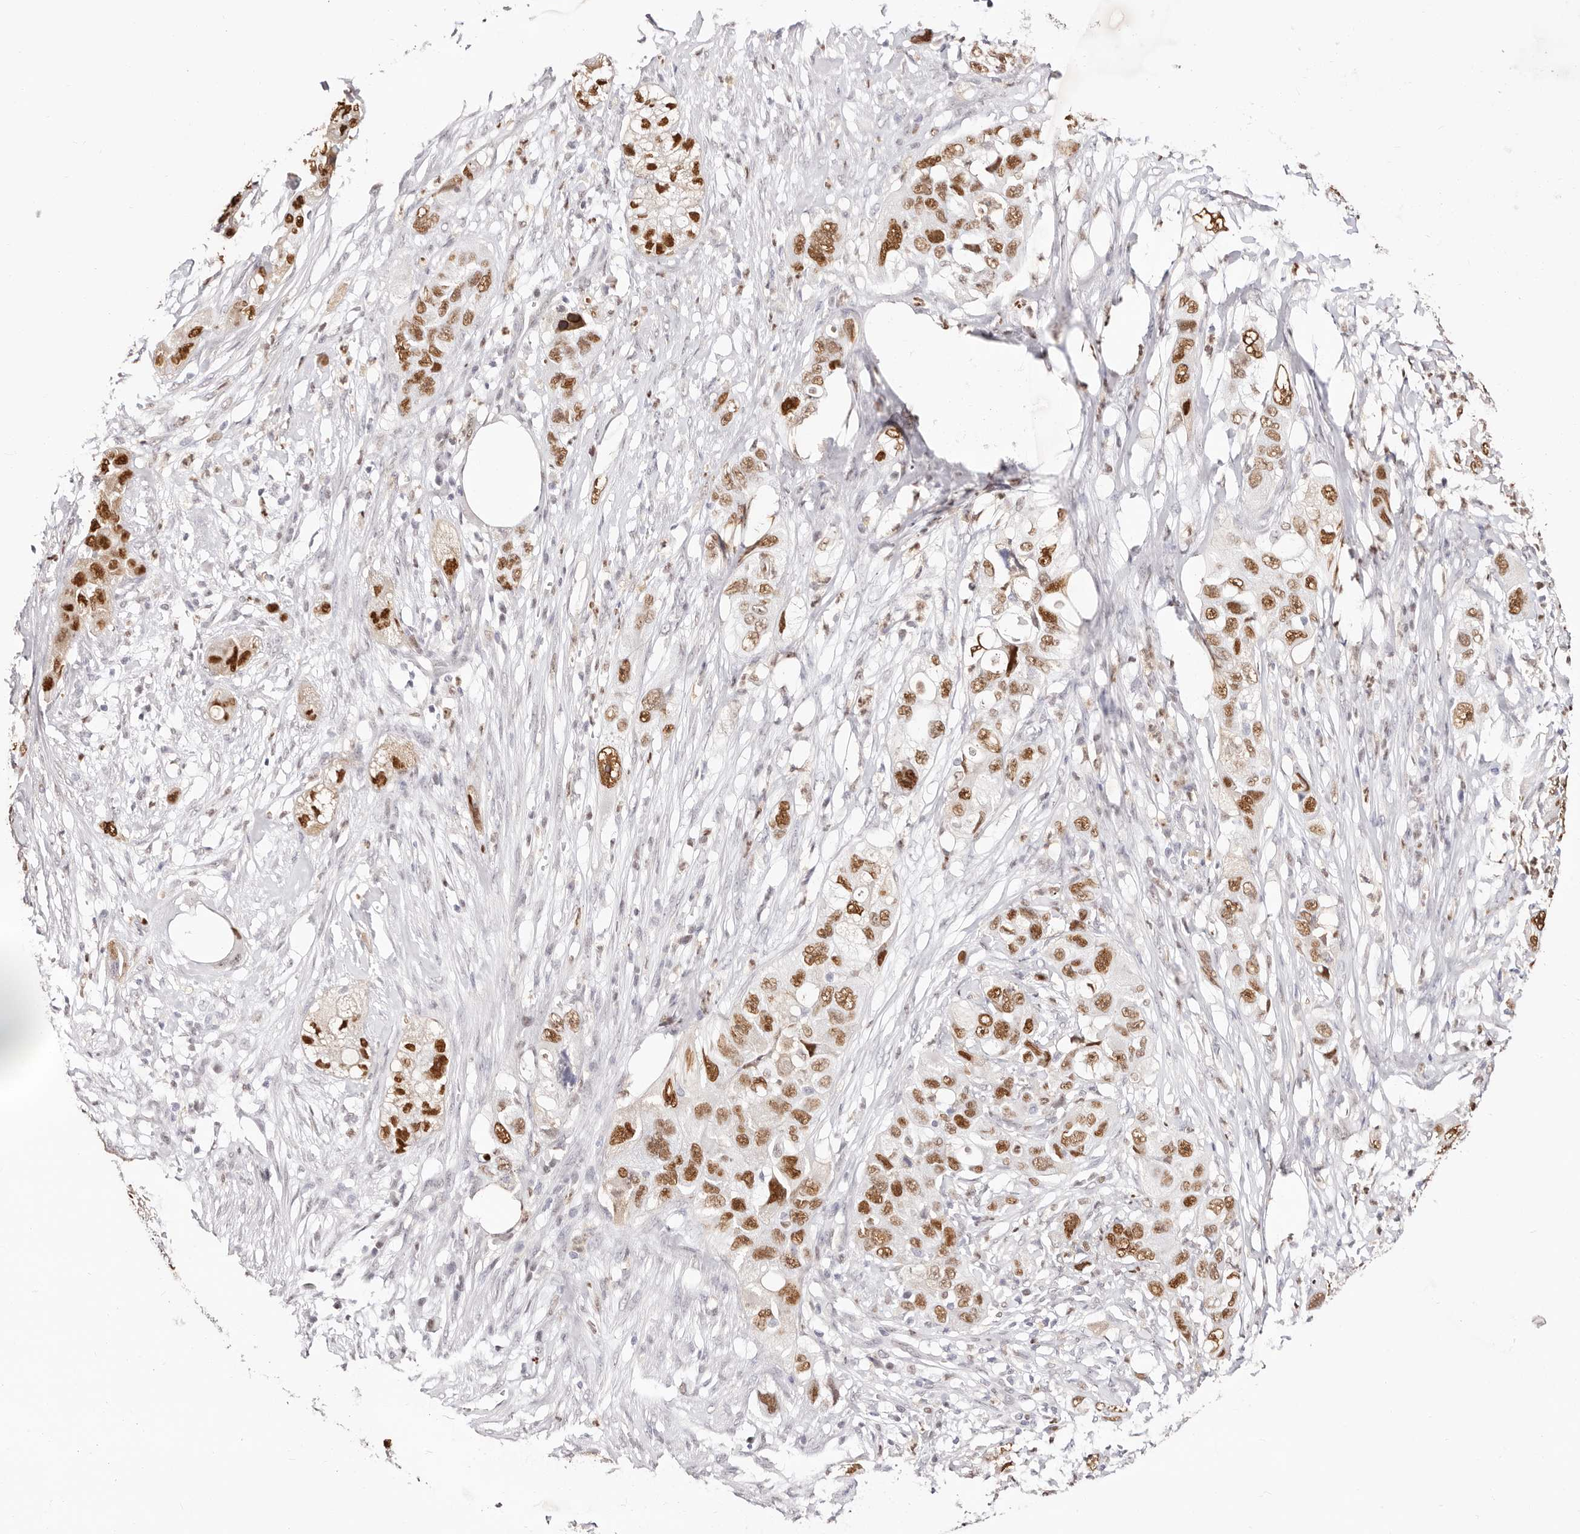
{"staining": {"intensity": "strong", "quantity": ">75%", "location": "nuclear"}, "tissue": "pancreatic cancer", "cell_type": "Tumor cells", "image_type": "cancer", "snomed": [{"axis": "morphology", "description": "Adenocarcinoma, NOS"}, {"axis": "topography", "description": "Pancreas"}], "caption": "Human adenocarcinoma (pancreatic) stained with a brown dye displays strong nuclear positive positivity in about >75% of tumor cells.", "gene": "TKT", "patient": {"sex": "female", "age": 78}}